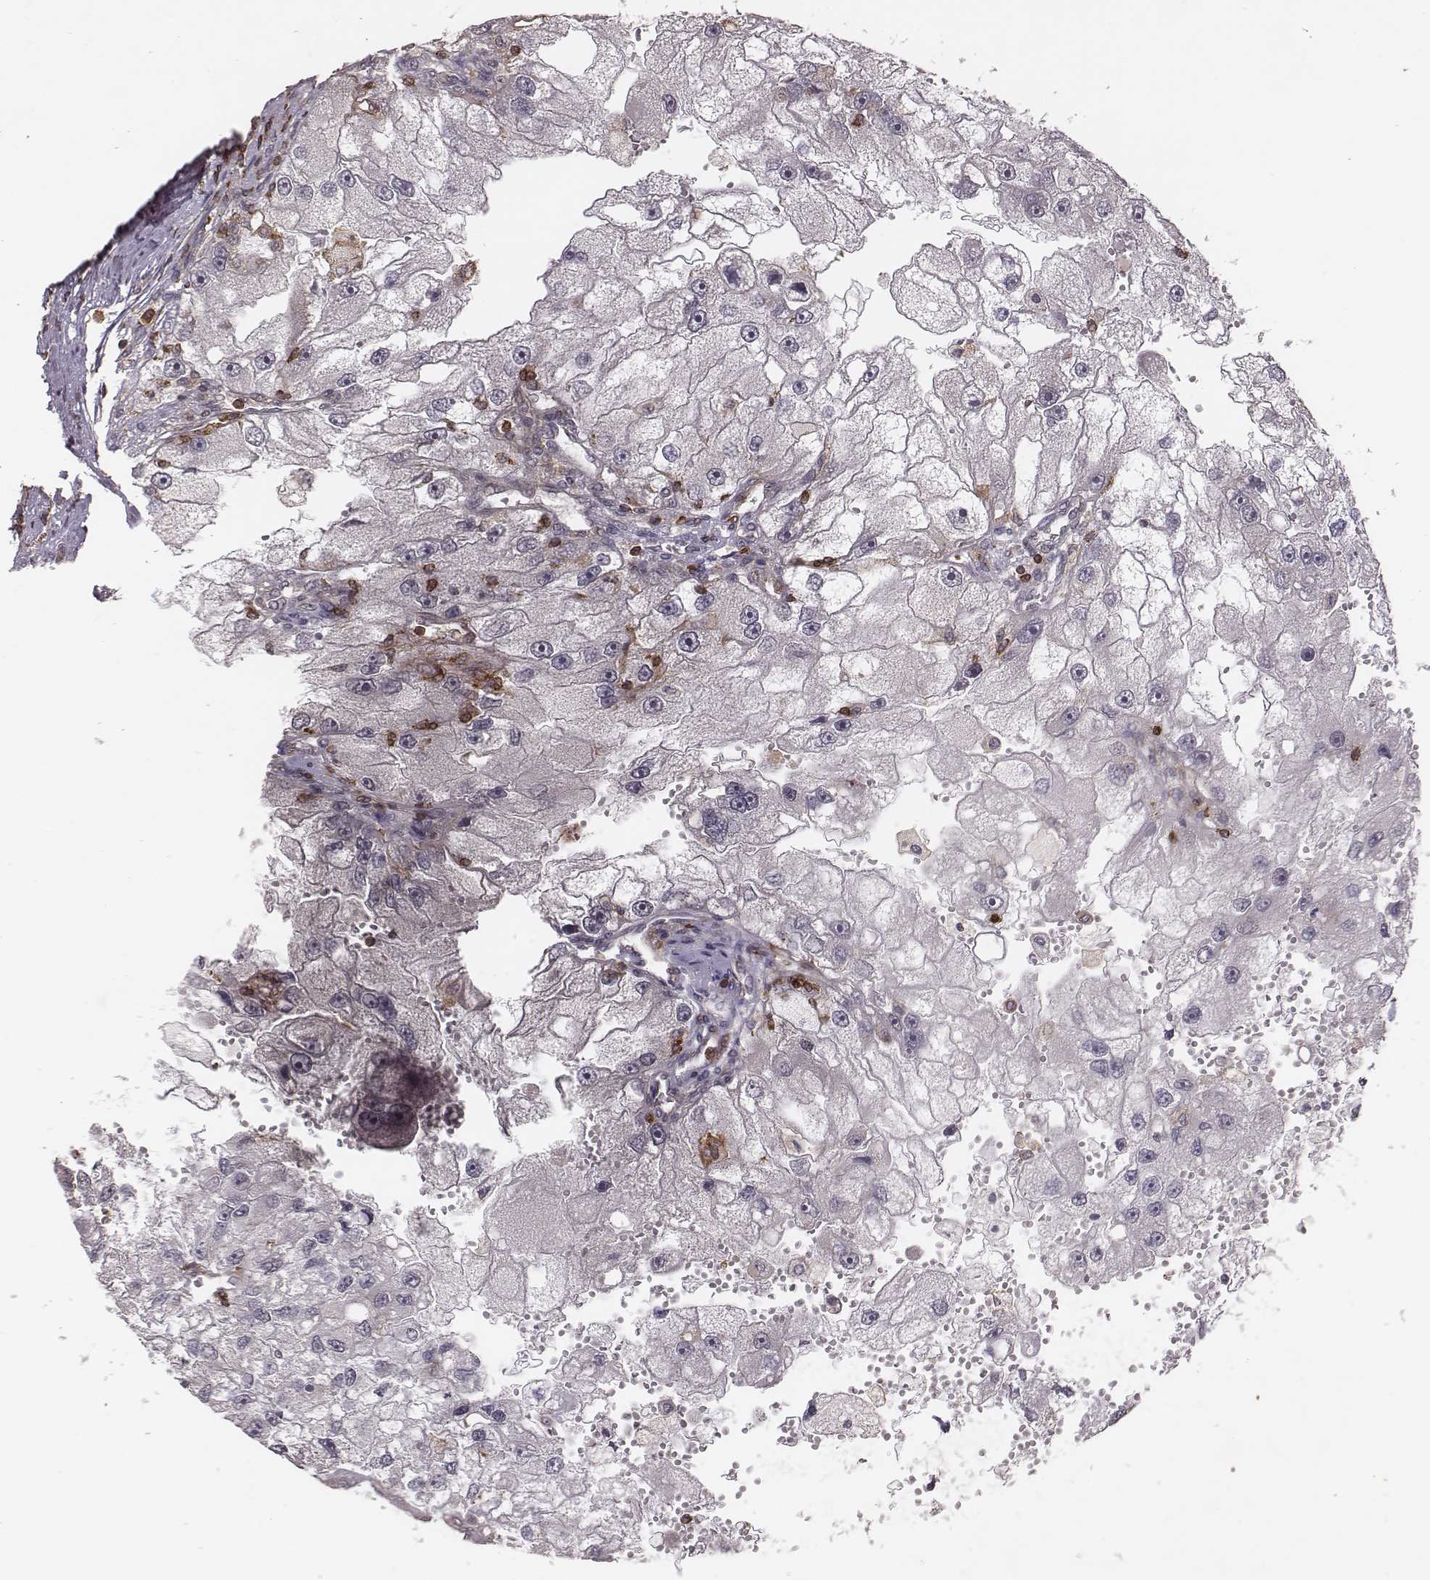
{"staining": {"intensity": "negative", "quantity": "none", "location": "none"}, "tissue": "renal cancer", "cell_type": "Tumor cells", "image_type": "cancer", "snomed": [{"axis": "morphology", "description": "Adenocarcinoma, NOS"}, {"axis": "topography", "description": "Kidney"}], "caption": "Renal cancer (adenocarcinoma) stained for a protein using immunohistochemistry shows no positivity tumor cells.", "gene": "PILRA", "patient": {"sex": "male", "age": 63}}